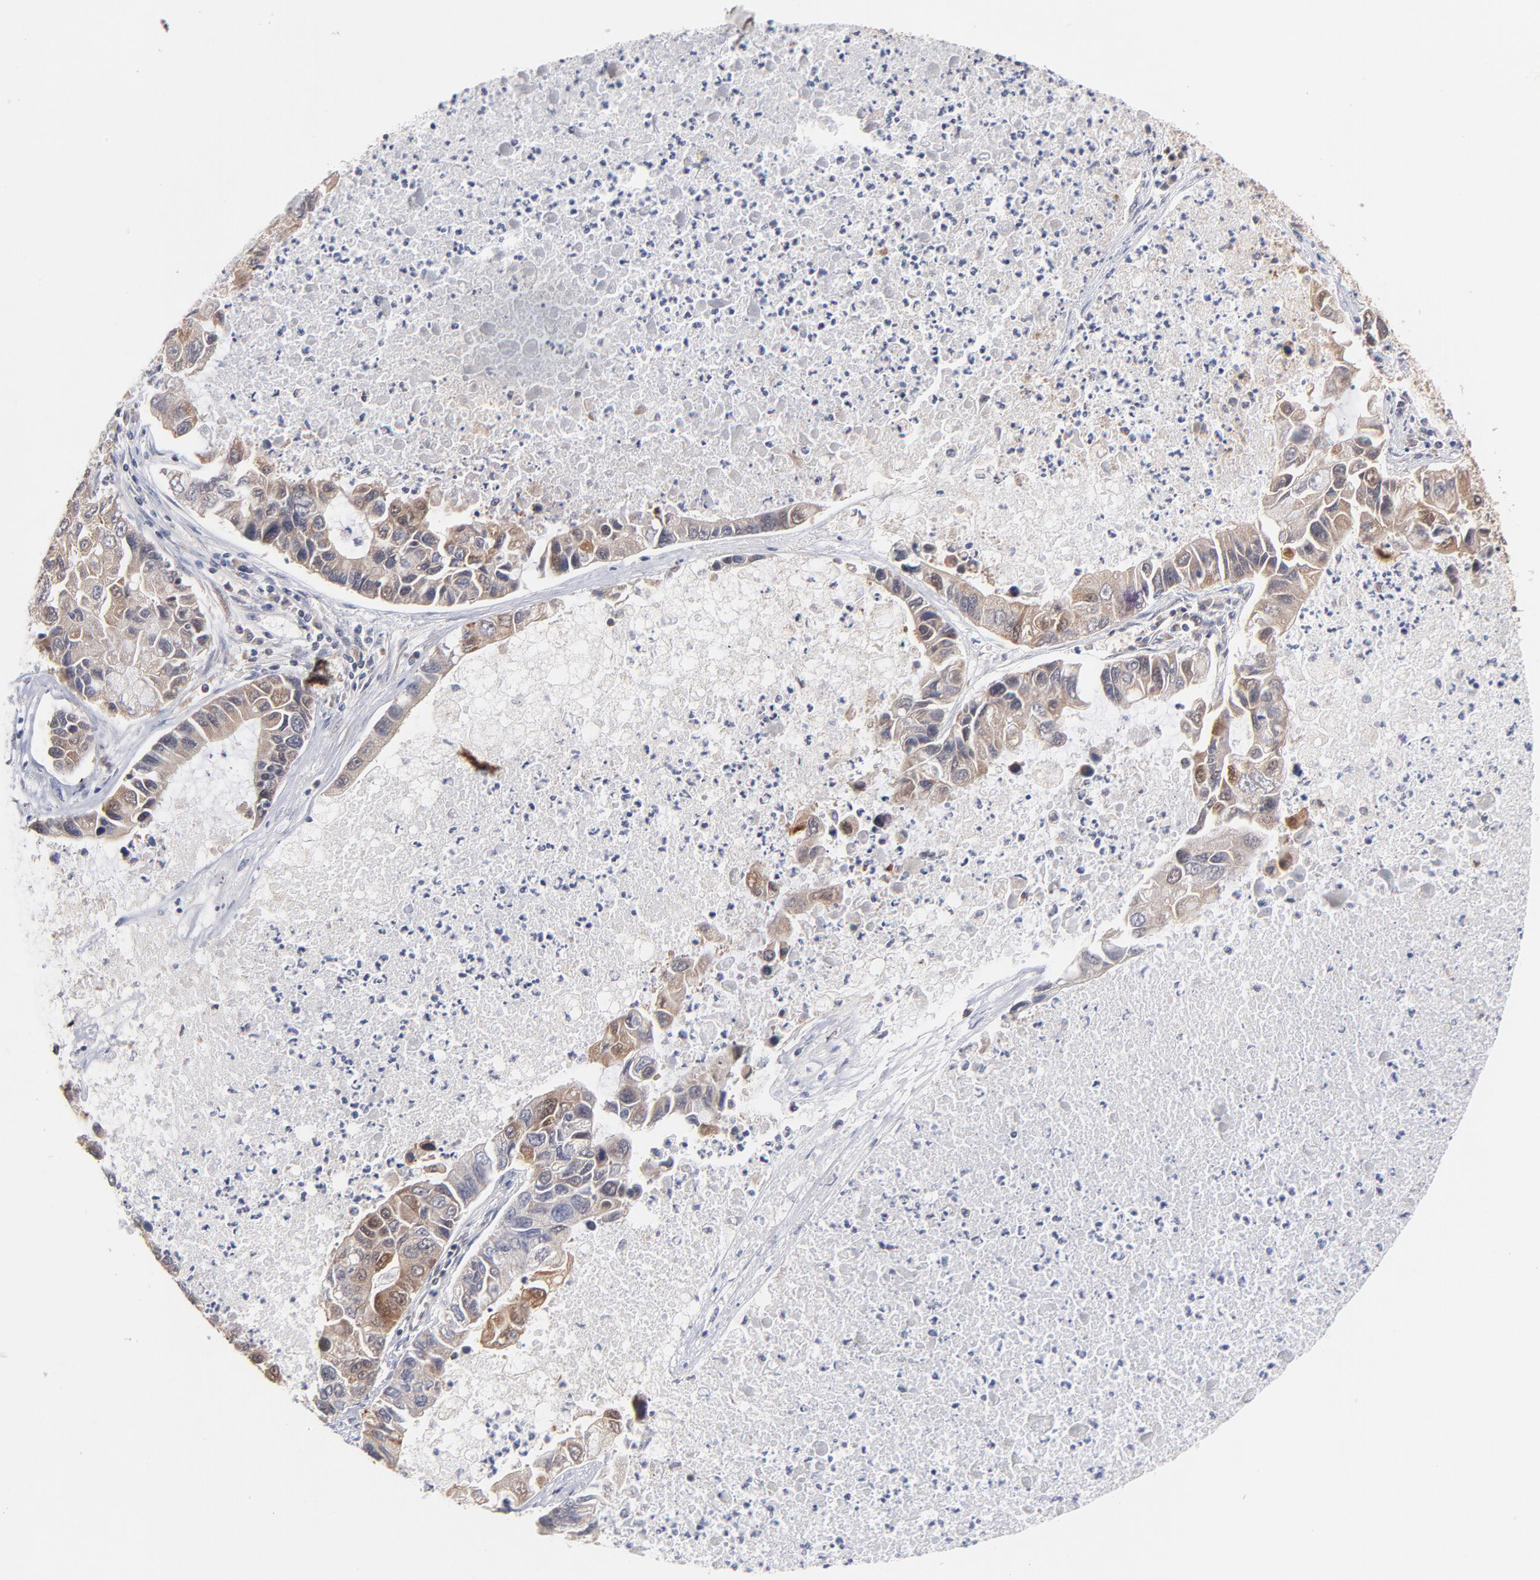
{"staining": {"intensity": "weak", "quantity": ">75%", "location": "cytoplasmic/membranous"}, "tissue": "lung cancer", "cell_type": "Tumor cells", "image_type": "cancer", "snomed": [{"axis": "morphology", "description": "Adenocarcinoma, NOS"}, {"axis": "topography", "description": "Lung"}], "caption": "High-power microscopy captured an immunohistochemistry image of lung adenocarcinoma, revealing weak cytoplasmic/membranous expression in about >75% of tumor cells.", "gene": "TIMM8A", "patient": {"sex": "female", "age": 51}}